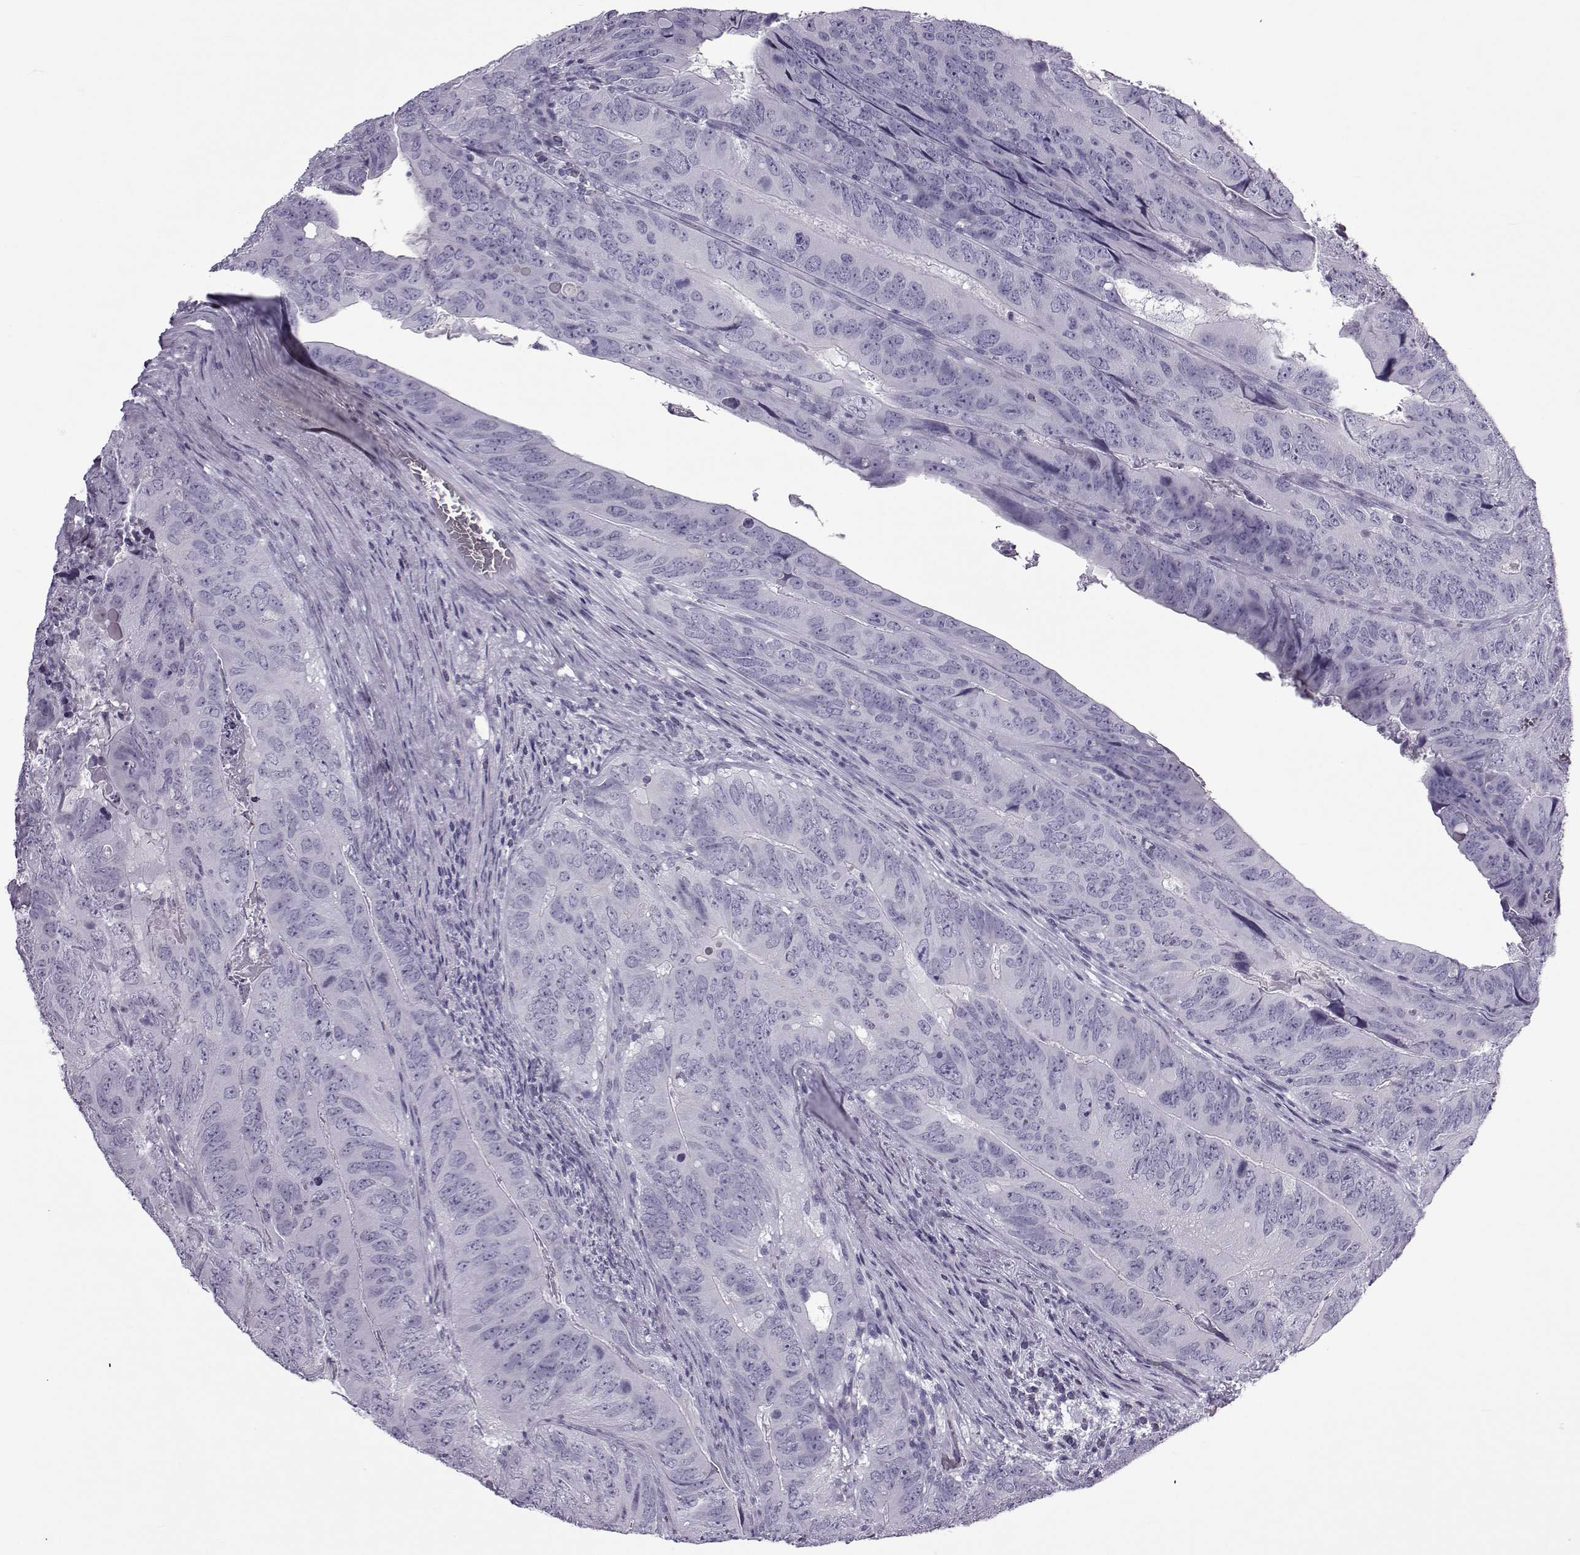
{"staining": {"intensity": "negative", "quantity": "none", "location": "none"}, "tissue": "colorectal cancer", "cell_type": "Tumor cells", "image_type": "cancer", "snomed": [{"axis": "morphology", "description": "Adenocarcinoma, NOS"}, {"axis": "topography", "description": "Colon"}], "caption": "This is an immunohistochemistry (IHC) photomicrograph of adenocarcinoma (colorectal). There is no expression in tumor cells.", "gene": "OIP5", "patient": {"sex": "male", "age": 79}}